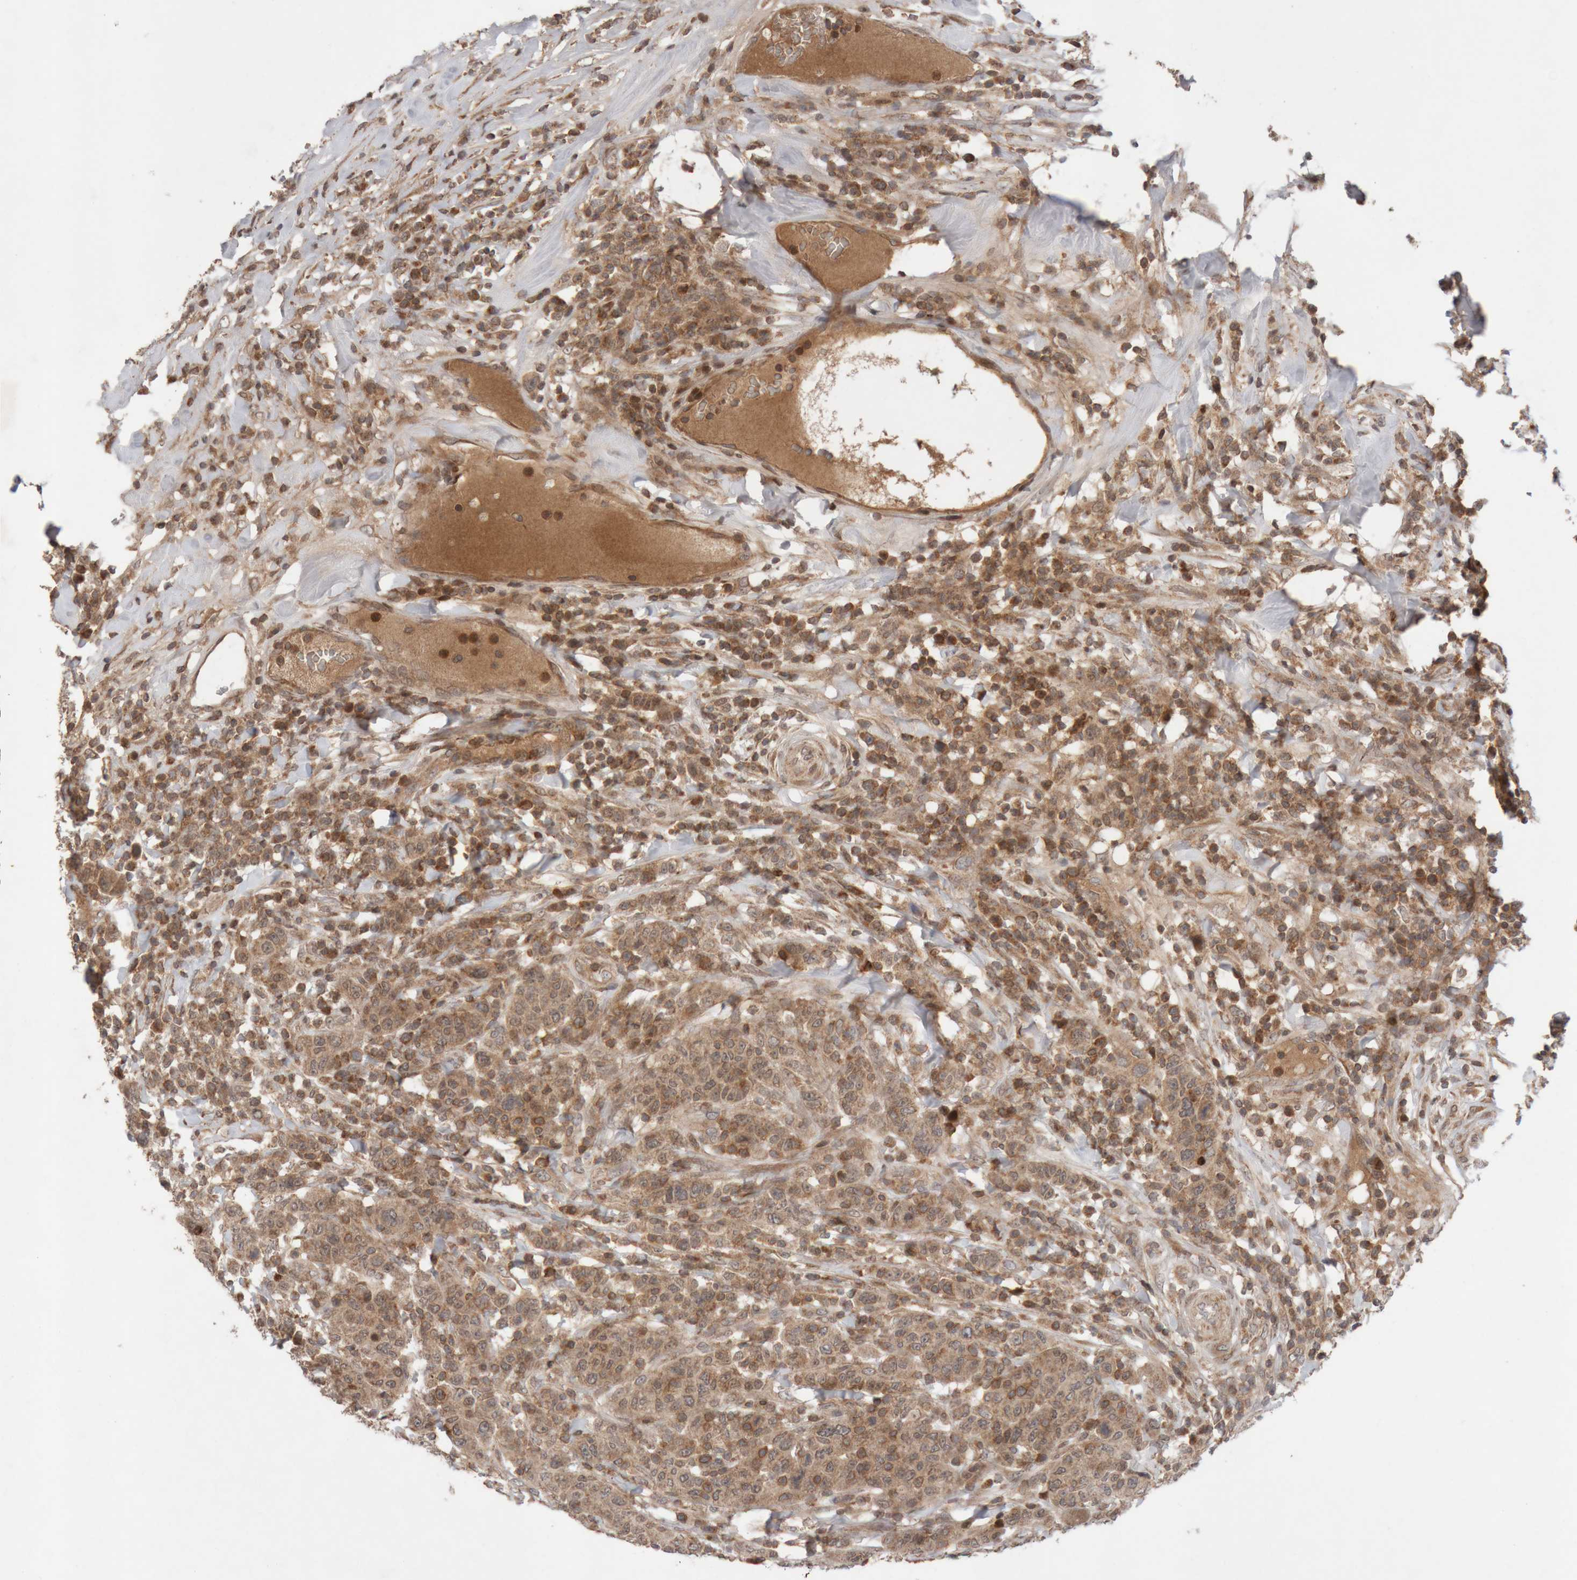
{"staining": {"intensity": "moderate", "quantity": ">75%", "location": "cytoplasmic/membranous"}, "tissue": "breast cancer", "cell_type": "Tumor cells", "image_type": "cancer", "snomed": [{"axis": "morphology", "description": "Duct carcinoma"}, {"axis": "topography", "description": "Breast"}], "caption": "Immunohistochemistry (DAB) staining of human breast cancer (intraductal carcinoma) displays moderate cytoplasmic/membranous protein positivity in about >75% of tumor cells. The staining is performed using DAB brown chromogen to label protein expression. The nuclei are counter-stained blue using hematoxylin.", "gene": "KIF21B", "patient": {"sex": "female", "age": 37}}